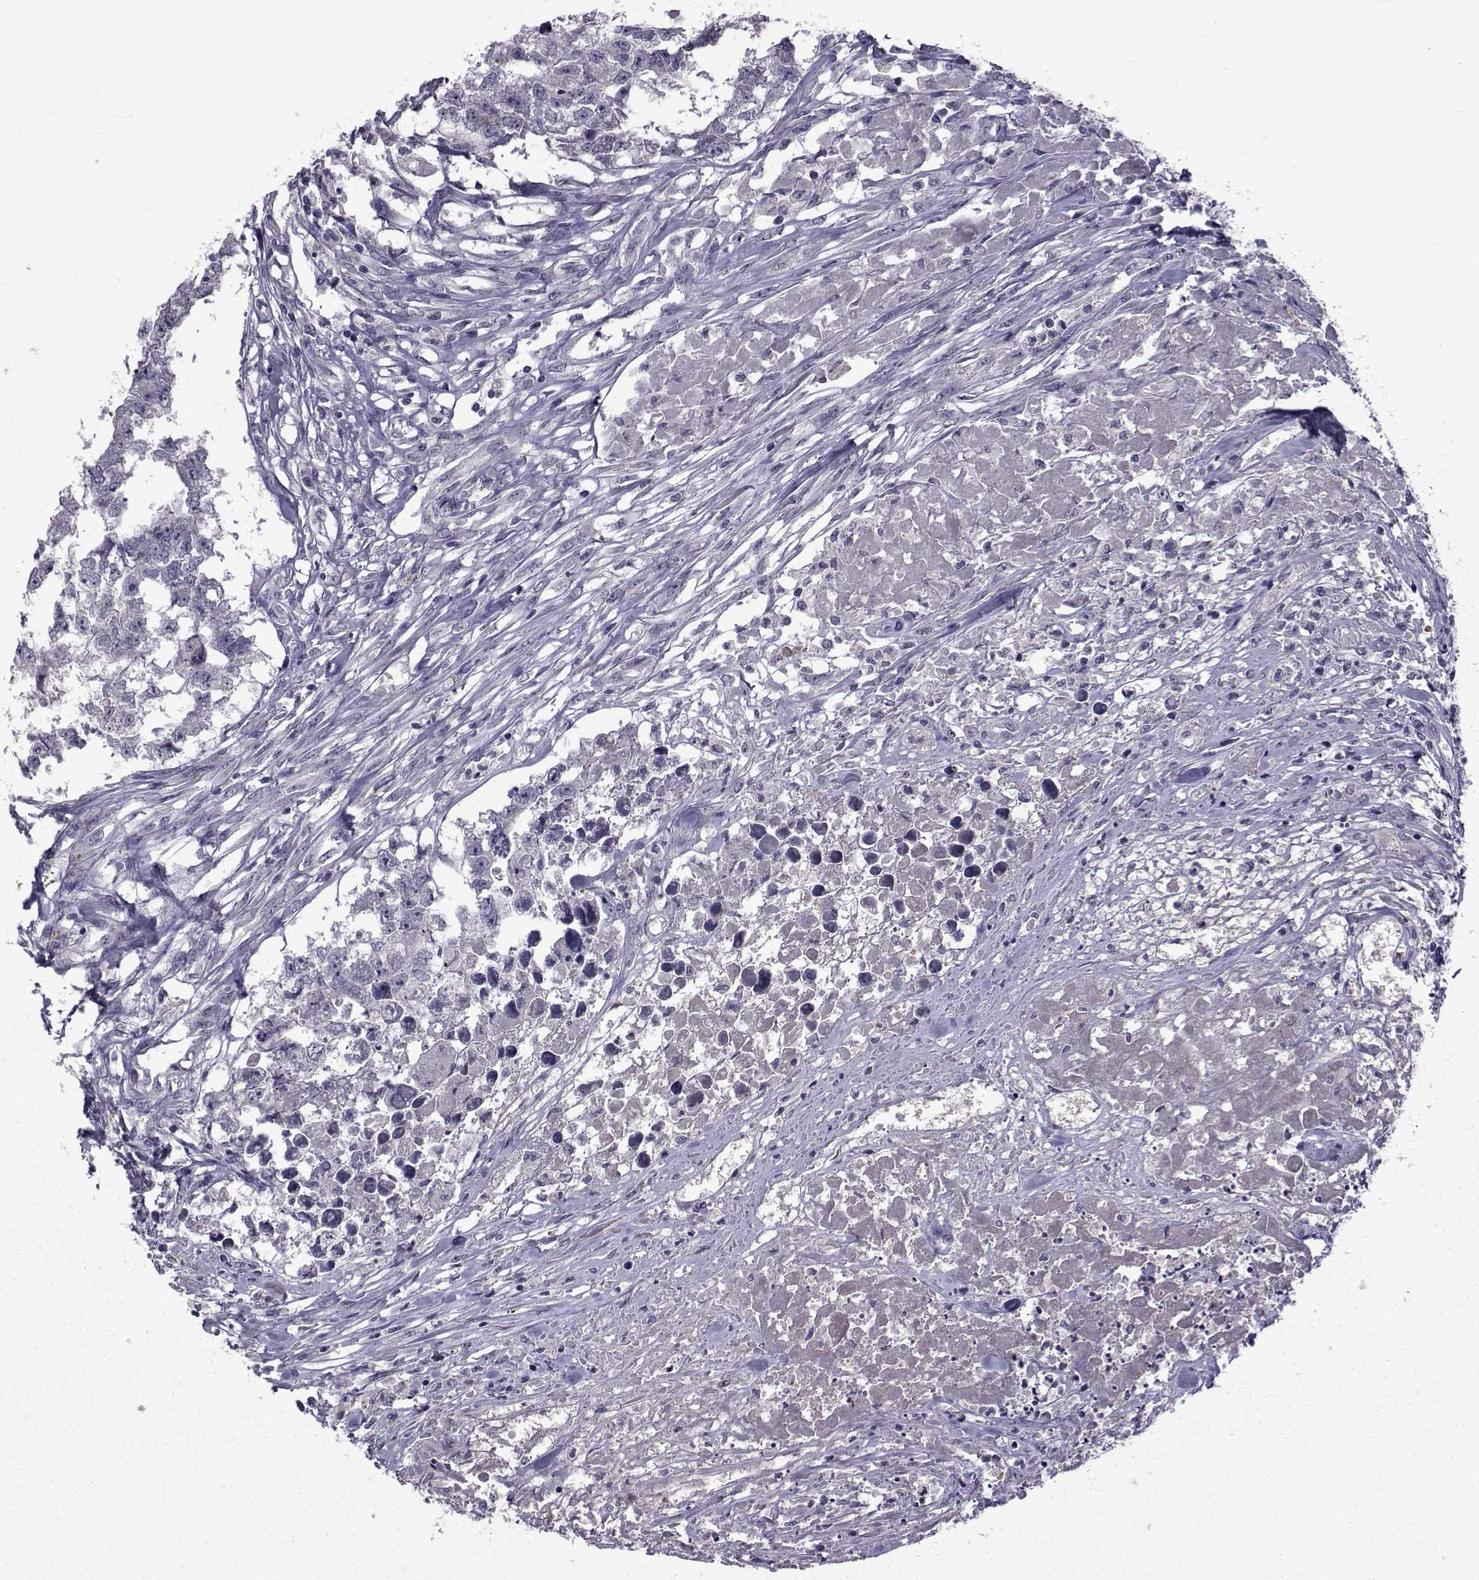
{"staining": {"intensity": "negative", "quantity": "none", "location": "none"}, "tissue": "testis cancer", "cell_type": "Tumor cells", "image_type": "cancer", "snomed": [{"axis": "morphology", "description": "Carcinoma, Embryonal, NOS"}, {"axis": "morphology", "description": "Teratoma, malignant, NOS"}, {"axis": "topography", "description": "Testis"}], "caption": "High magnification brightfield microscopy of testis embryonal carcinoma stained with DAB (brown) and counterstained with hematoxylin (blue): tumor cells show no significant expression.", "gene": "TNFRSF11B", "patient": {"sex": "male", "age": 44}}